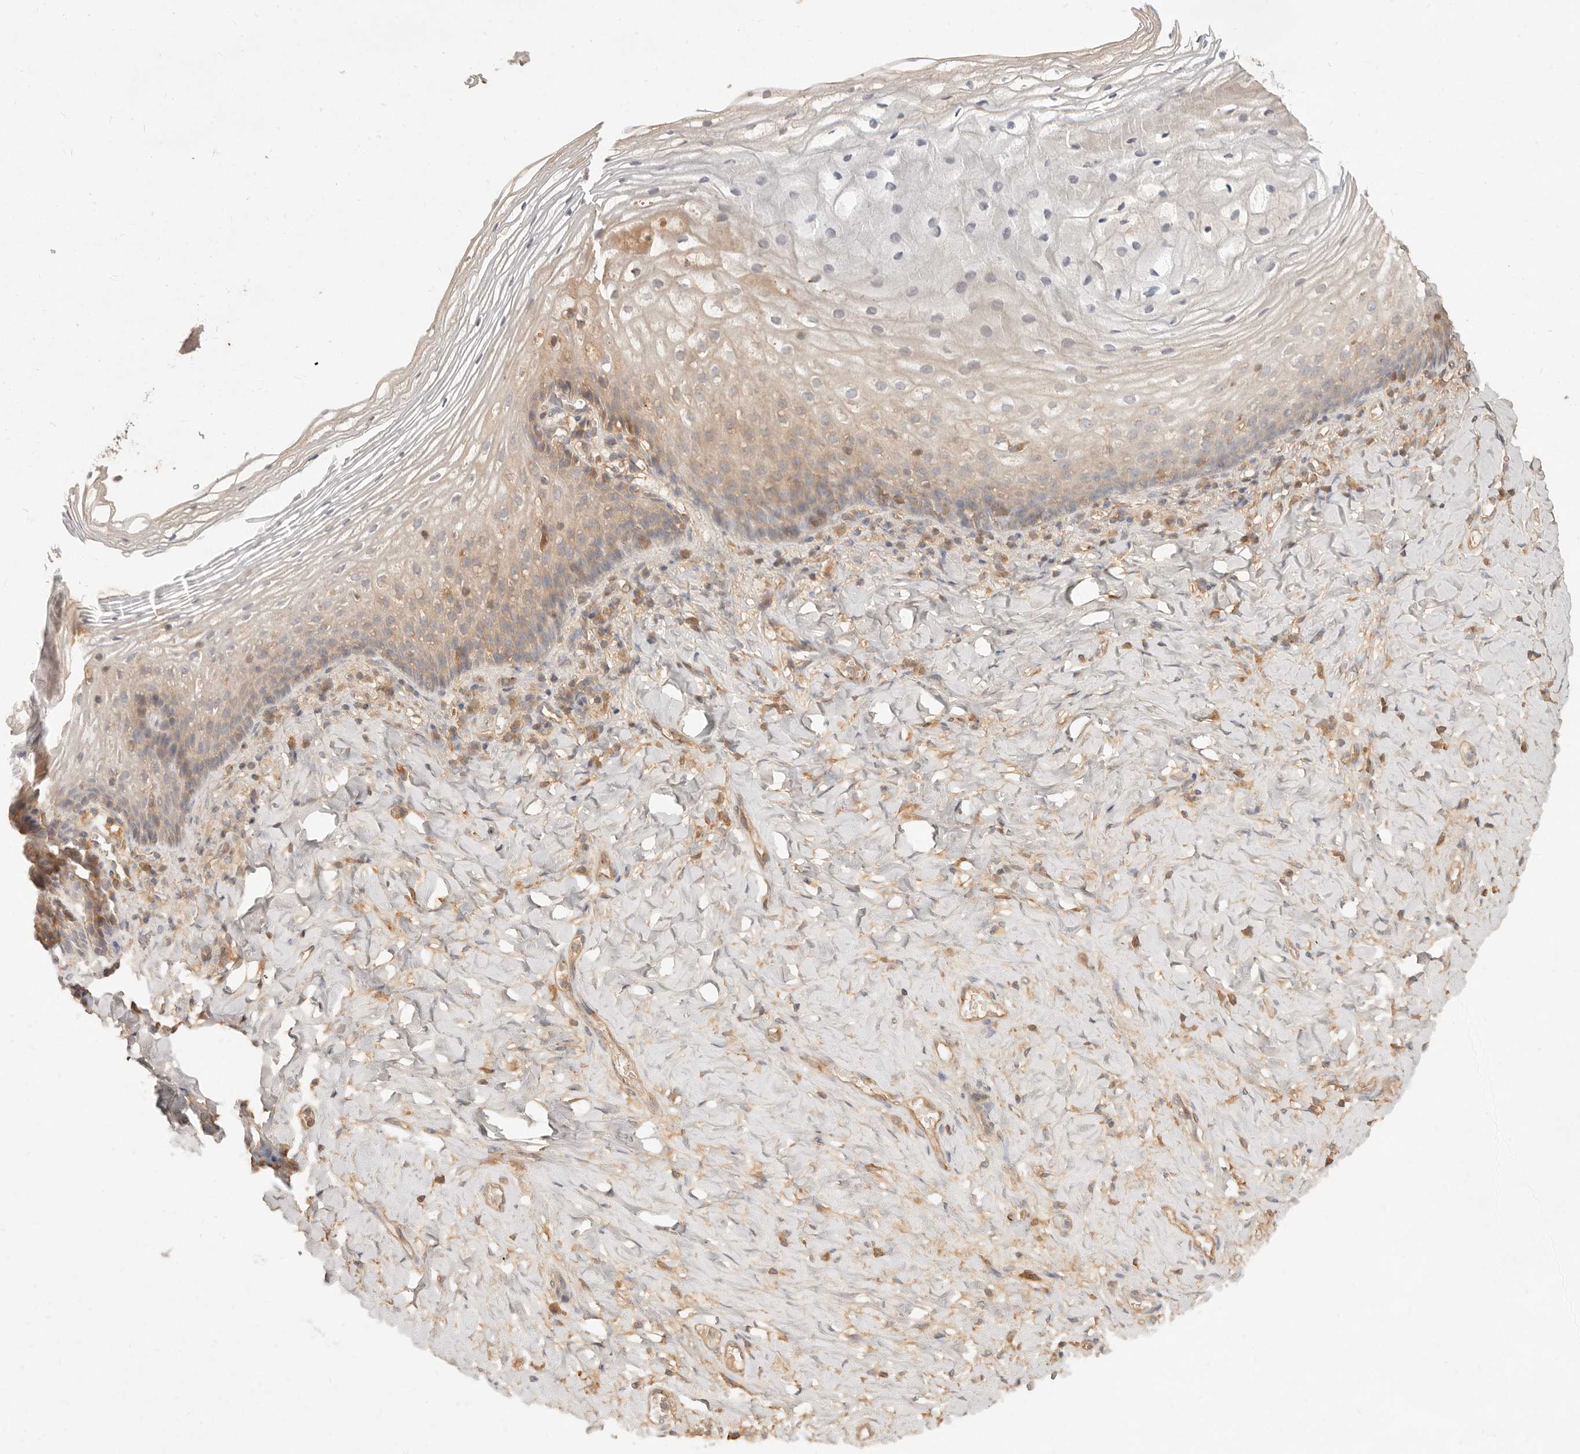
{"staining": {"intensity": "weak", "quantity": "25%-75%", "location": "cytoplasmic/membranous"}, "tissue": "vagina", "cell_type": "Squamous epithelial cells", "image_type": "normal", "snomed": [{"axis": "morphology", "description": "Normal tissue, NOS"}, {"axis": "topography", "description": "Vagina"}], "caption": "Protein positivity by immunohistochemistry demonstrates weak cytoplasmic/membranous positivity in approximately 25%-75% of squamous epithelial cells in benign vagina.", "gene": "NECAP2", "patient": {"sex": "female", "age": 60}}